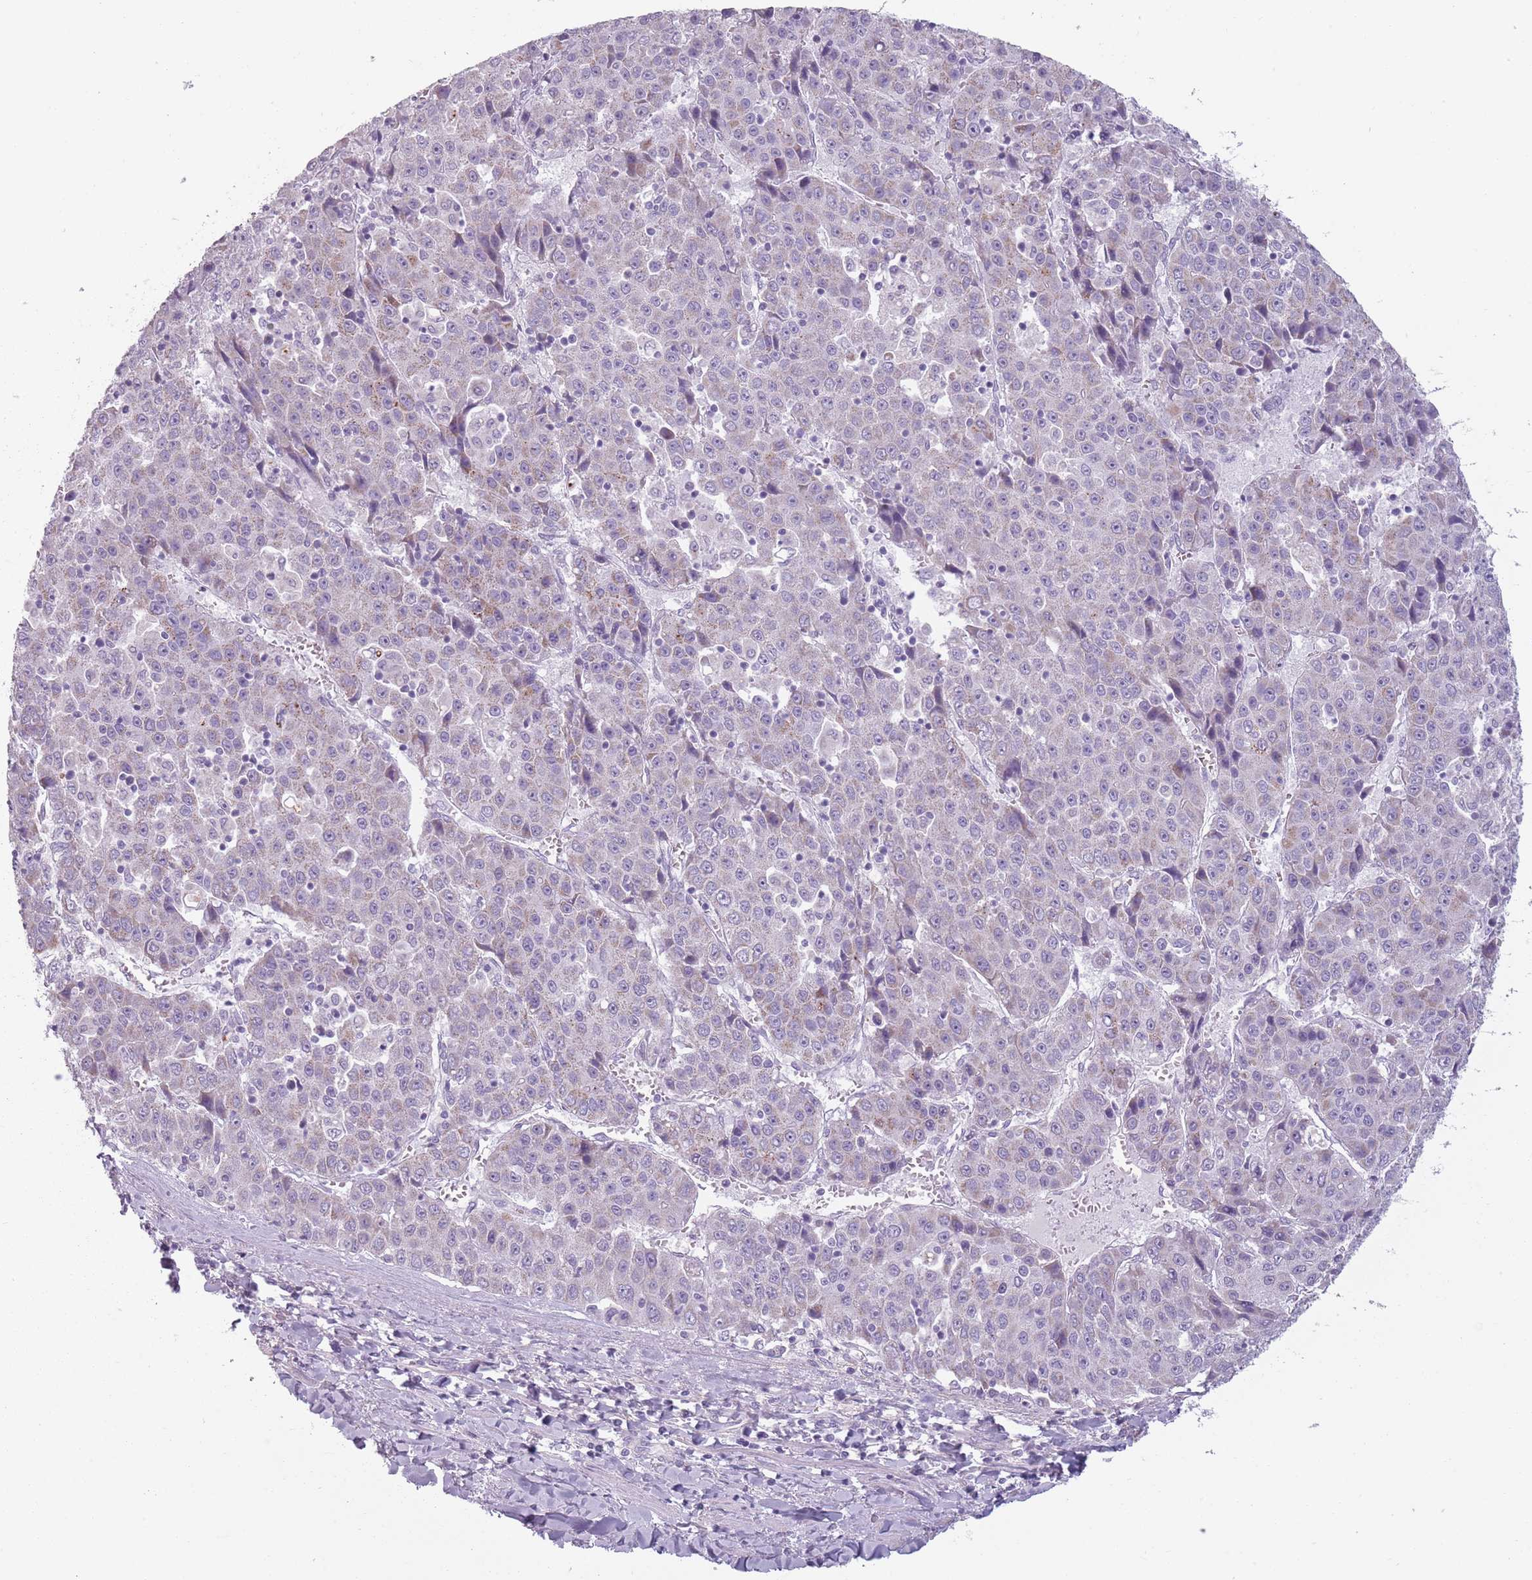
{"staining": {"intensity": "weak", "quantity": "<25%", "location": "cytoplasmic/membranous"}, "tissue": "liver cancer", "cell_type": "Tumor cells", "image_type": "cancer", "snomed": [{"axis": "morphology", "description": "Carcinoma, Hepatocellular, NOS"}, {"axis": "topography", "description": "Liver"}], "caption": "Liver hepatocellular carcinoma was stained to show a protein in brown. There is no significant positivity in tumor cells.", "gene": "MEGF8", "patient": {"sex": "female", "age": 53}}